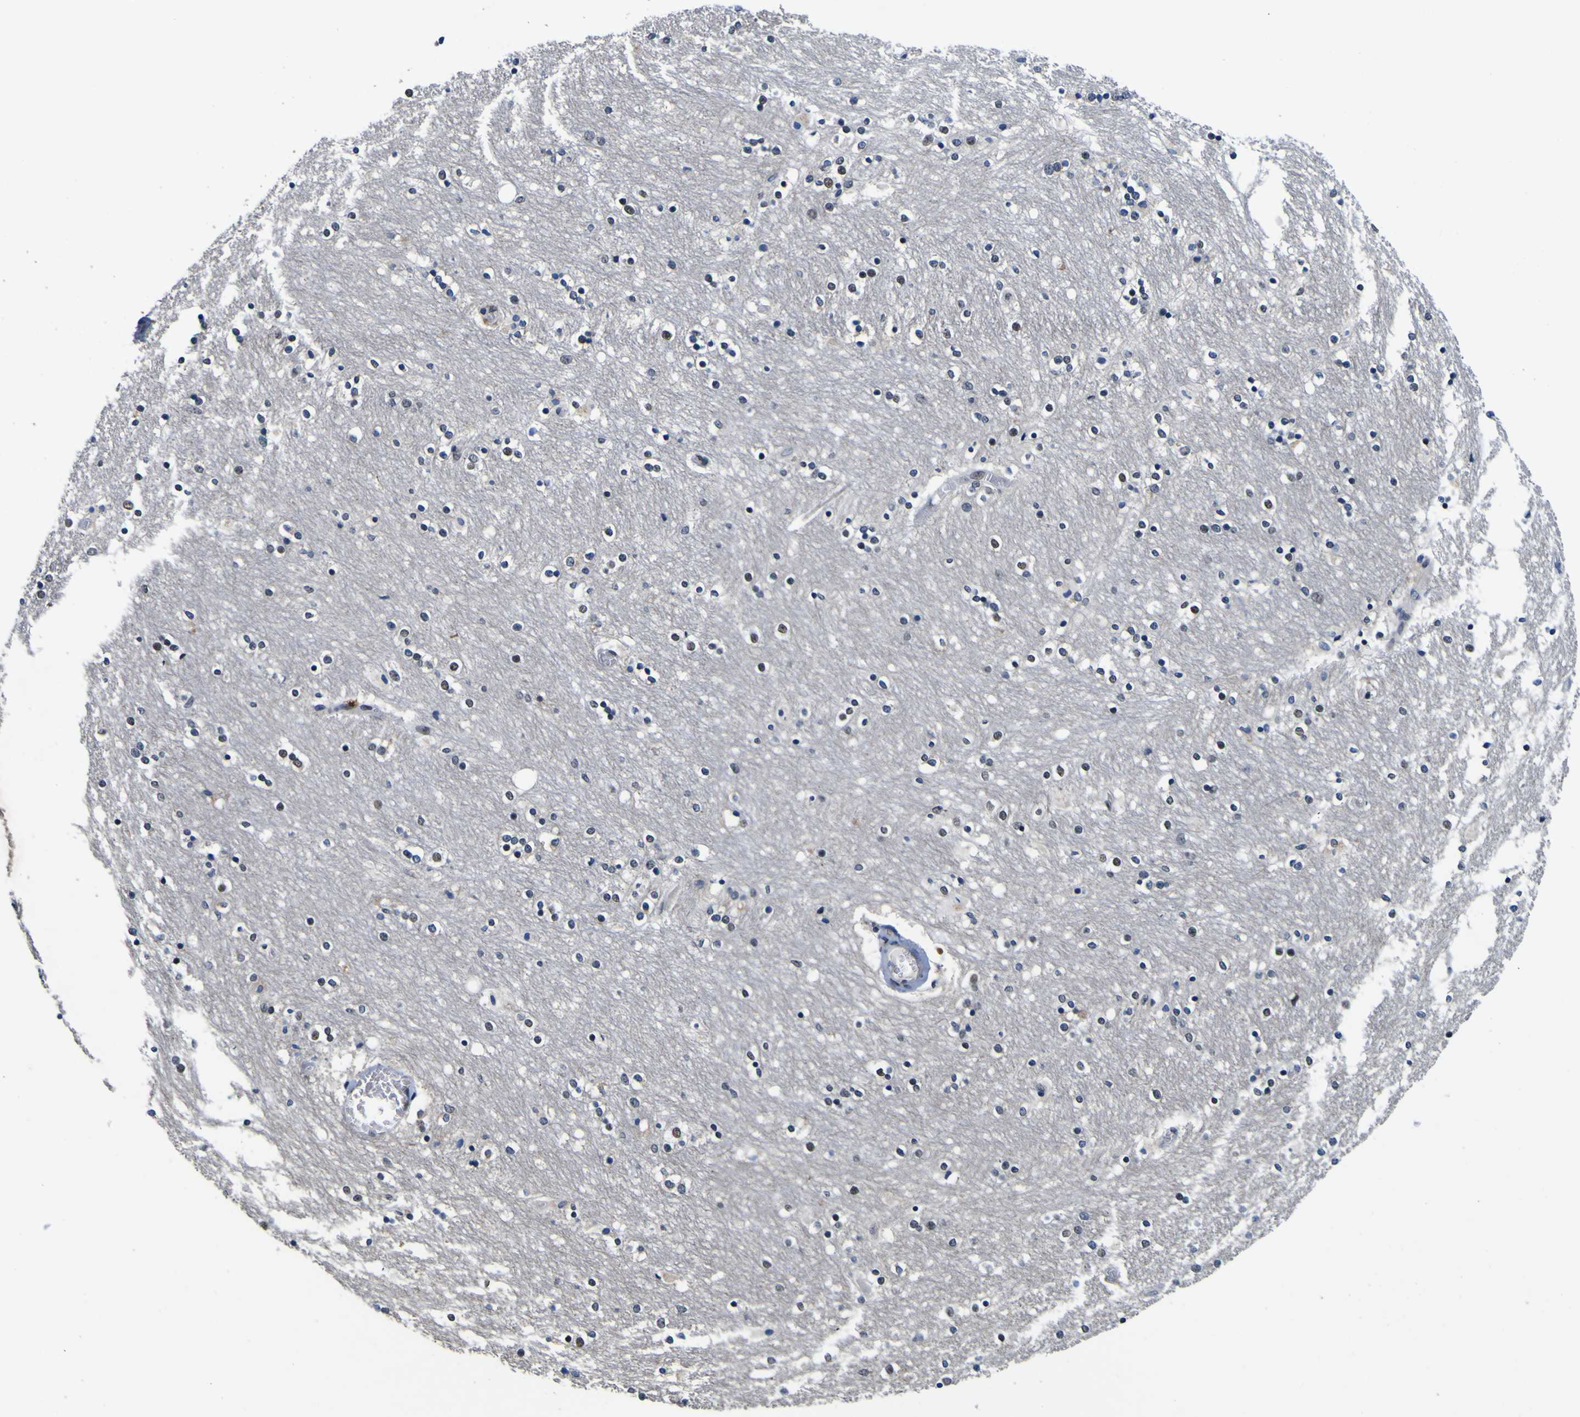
{"staining": {"intensity": "weak", "quantity": "<25%", "location": "nuclear"}, "tissue": "caudate", "cell_type": "Glial cells", "image_type": "normal", "snomed": [{"axis": "morphology", "description": "Normal tissue, NOS"}, {"axis": "topography", "description": "Lateral ventricle wall"}], "caption": "Protein analysis of unremarkable caudate displays no significant positivity in glial cells.", "gene": "CUL4B", "patient": {"sex": "female", "age": 54}}